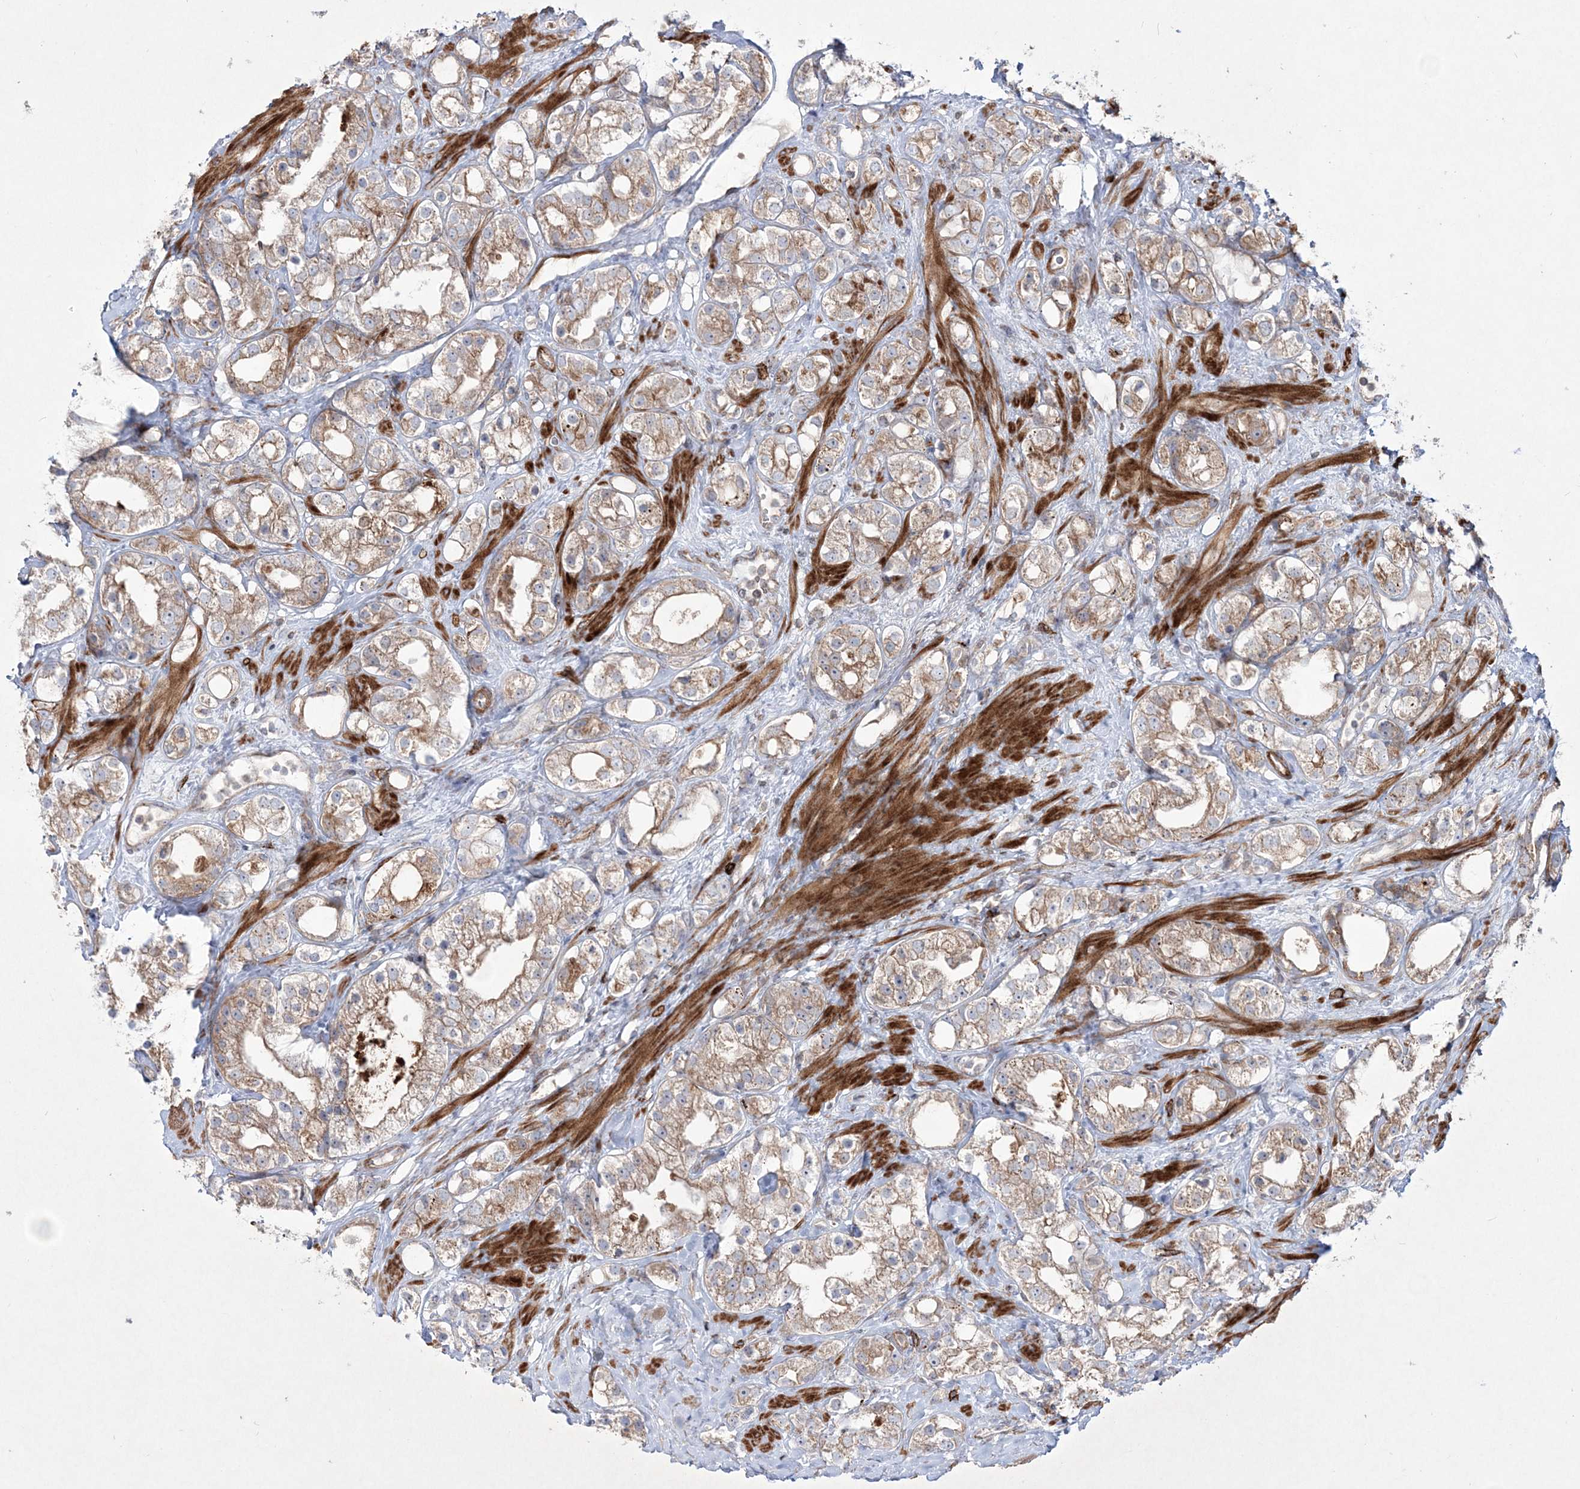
{"staining": {"intensity": "moderate", "quantity": ">75%", "location": "cytoplasmic/membranous"}, "tissue": "prostate cancer", "cell_type": "Tumor cells", "image_type": "cancer", "snomed": [{"axis": "morphology", "description": "Adenocarcinoma, NOS"}, {"axis": "topography", "description": "Prostate"}], "caption": "Protein expression analysis of prostate cancer demonstrates moderate cytoplasmic/membranous staining in approximately >75% of tumor cells. (IHC, brightfield microscopy, high magnification).", "gene": "RICTOR", "patient": {"sex": "male", "age": 79}}